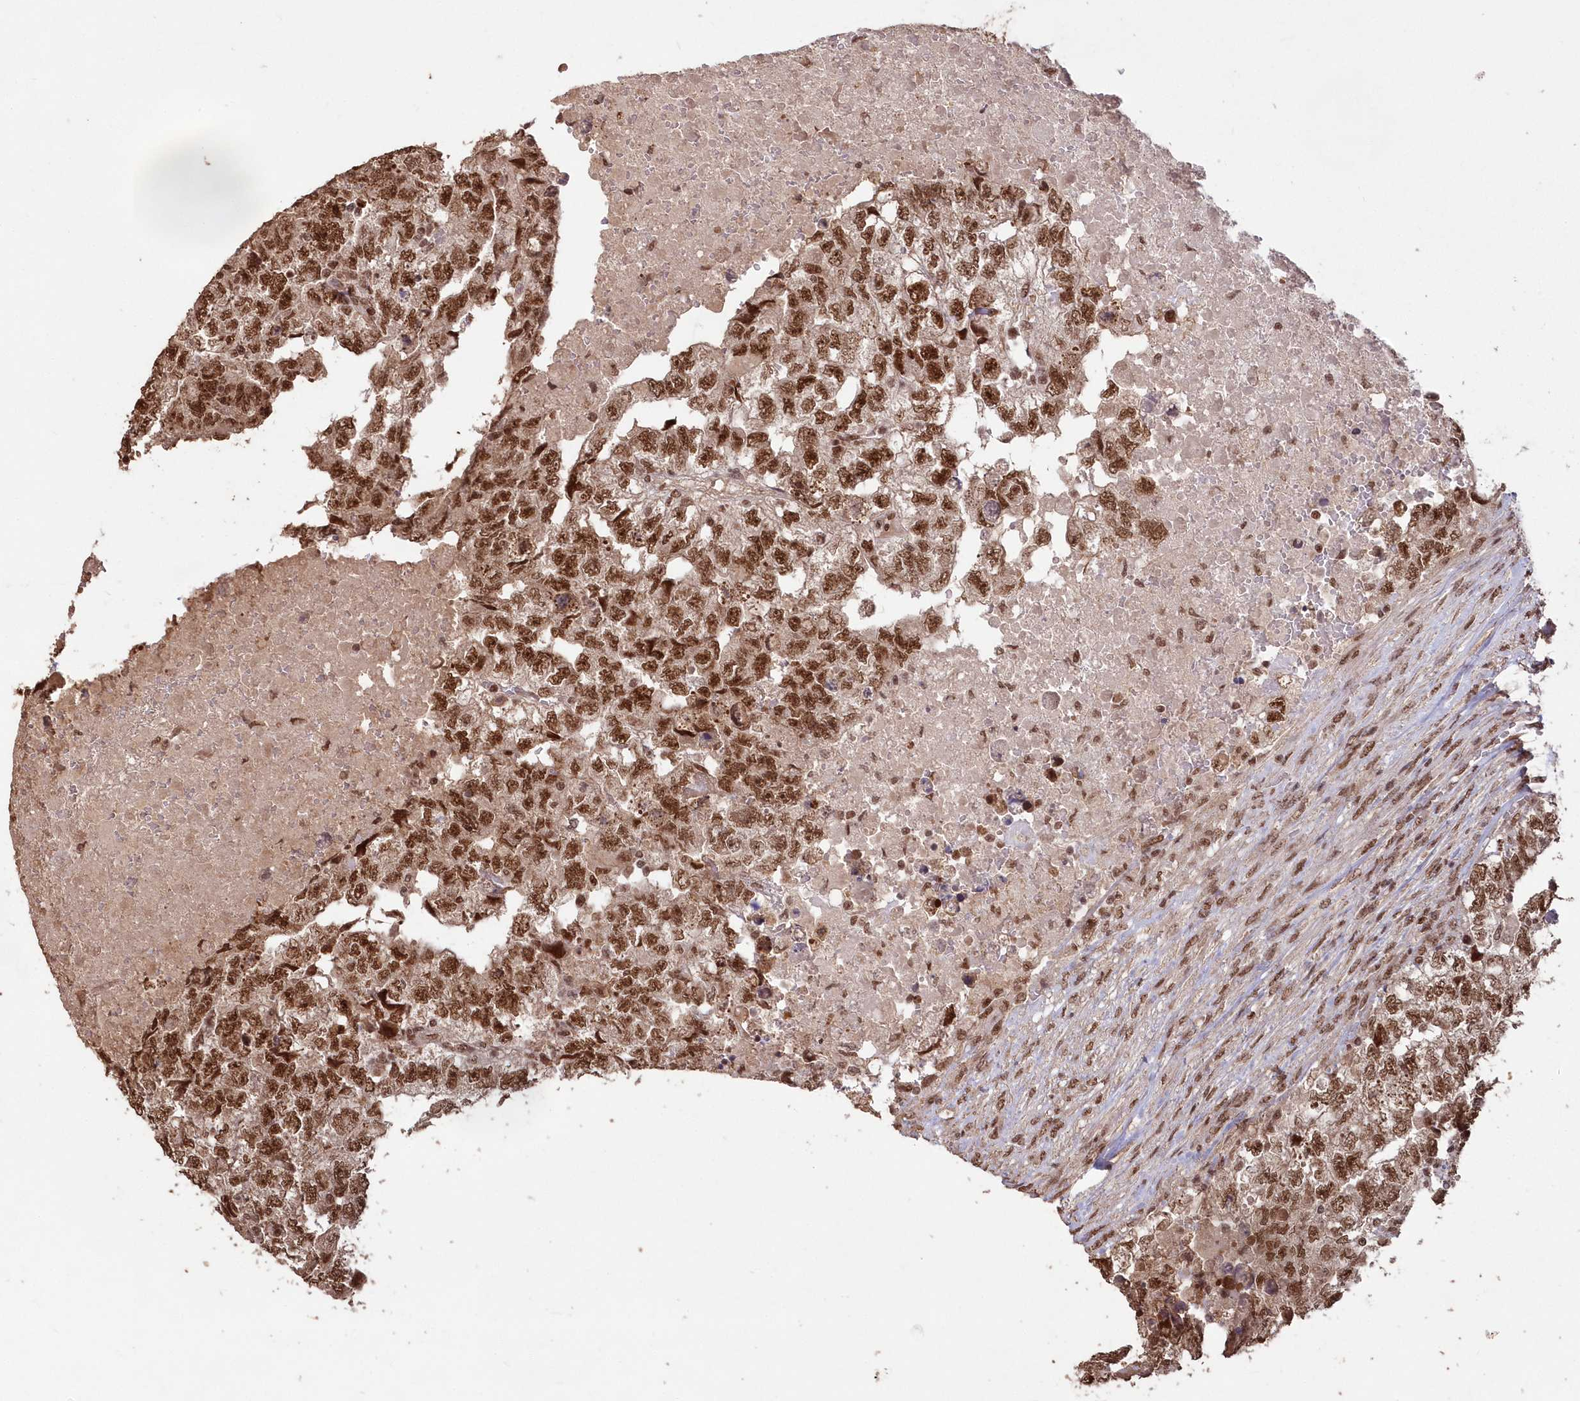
{"staining": {"intensity": "strong", "quantity": ">75%", "location": "nuclear"}, "tissue": "testis cancer", "cell_type": "Tumor cells", "image_type": "cancer", "snomed": [{"axis": "morphology", "description": "Carcinoma, Embryonal, NOS"}, {"axis": "topography", "description": "Testis"}], "caption": "IHC of testis cancer (embryonal carcinoma) shows high levels of strong nuclear positivity in about >75% of tumor cells. Nuclei are stained in blue.", "gene": "PDS5A", "patient": {"sex": "male", "age": 36}}